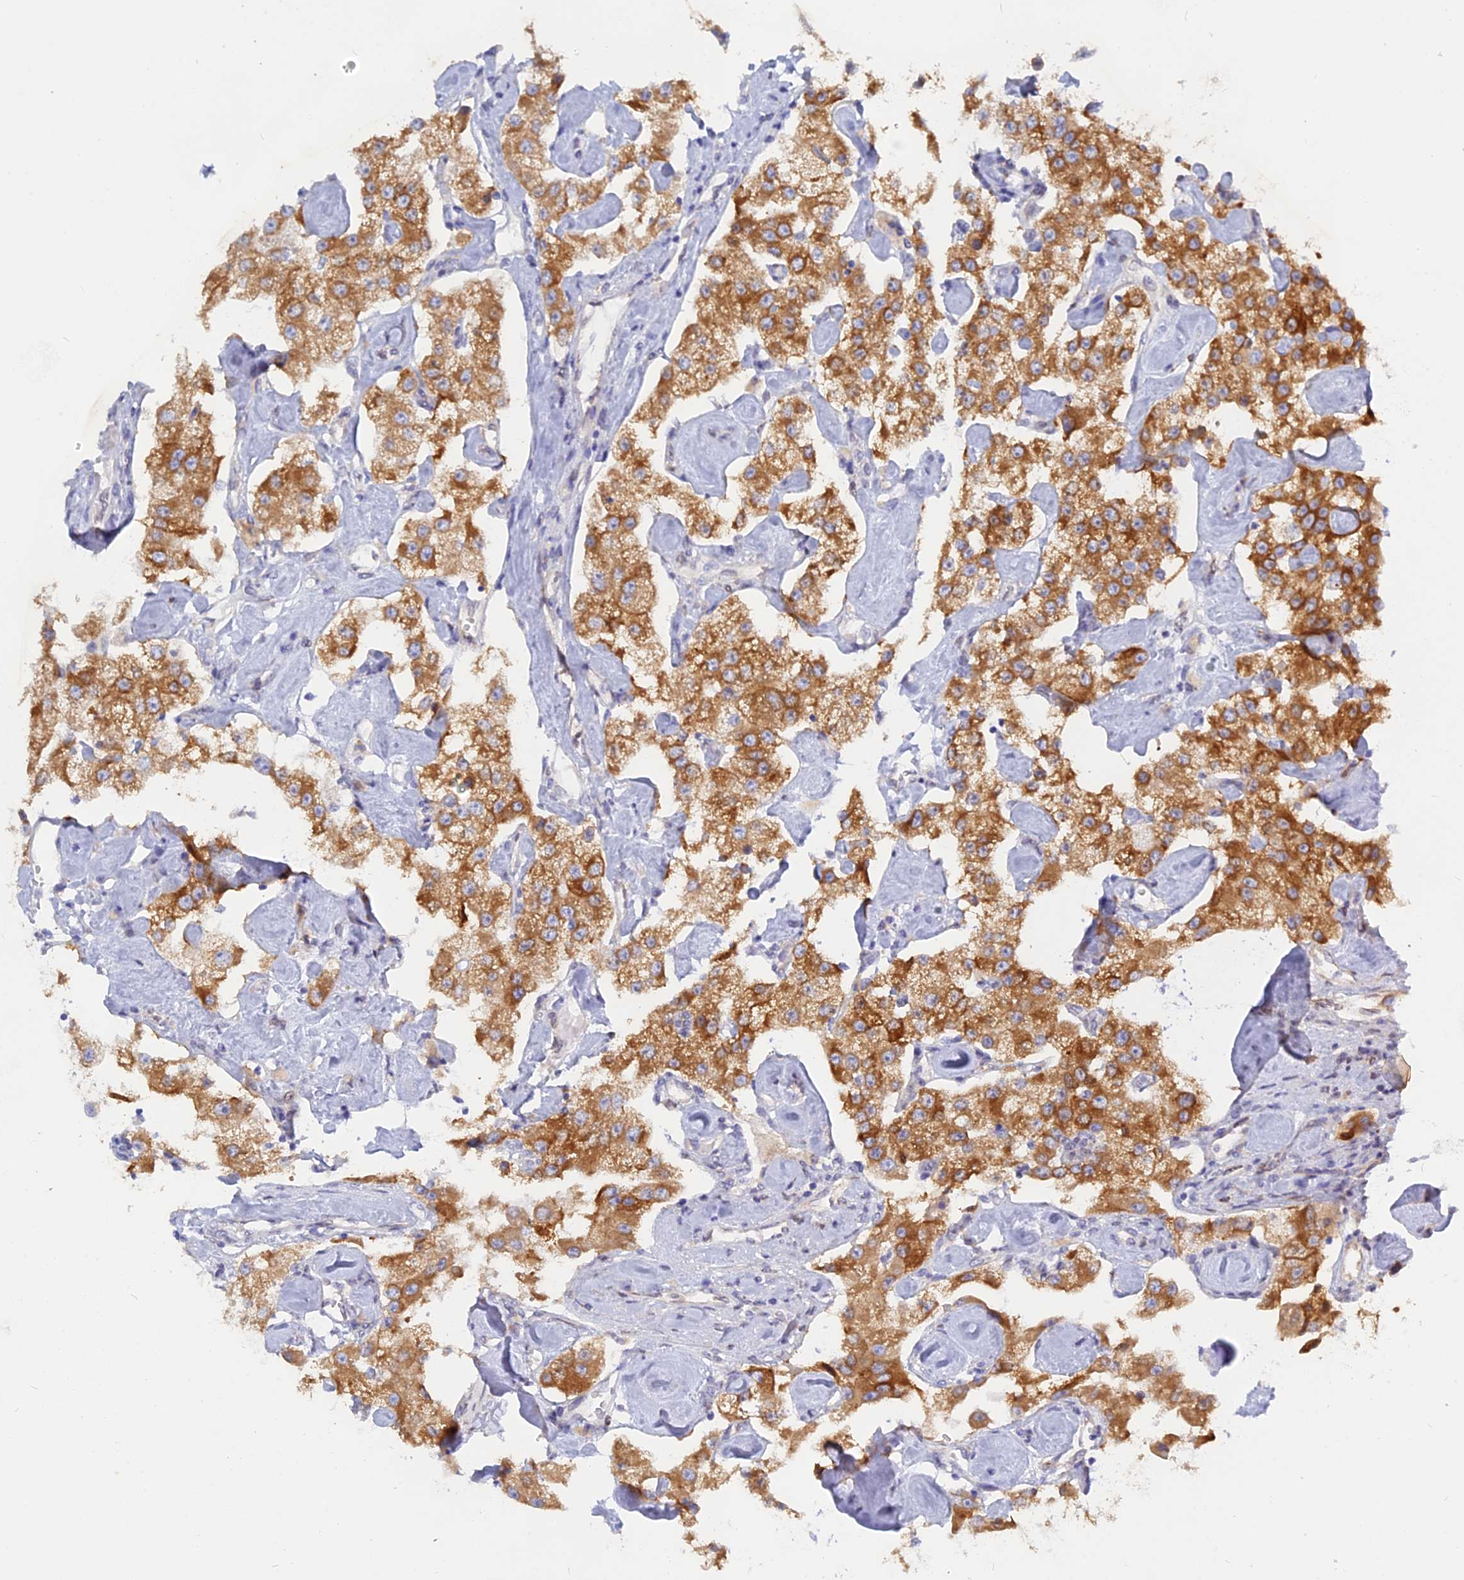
{"staining": {"intensity": "moderate", "quantity": ">75%", "location": "cytoplasmic/membranous"}, "tissue": "carcinoid", "cell_type": "Tumor cells", "image_type": "cancer", "snomed": [{"axis": "morphology", "description": "Carcinoid, malignant, NOS"}, {"axis": "topography", "description": "Pancreas"}], "caption": "Approximately >75% of tumor cells in human carcinoid show moderate cytoplasmic/membranous protein positivity as visualized by brown immunohistochemical staining.", "gene": "TLCD1", "patient": {"sex": "male", "age": 41}}